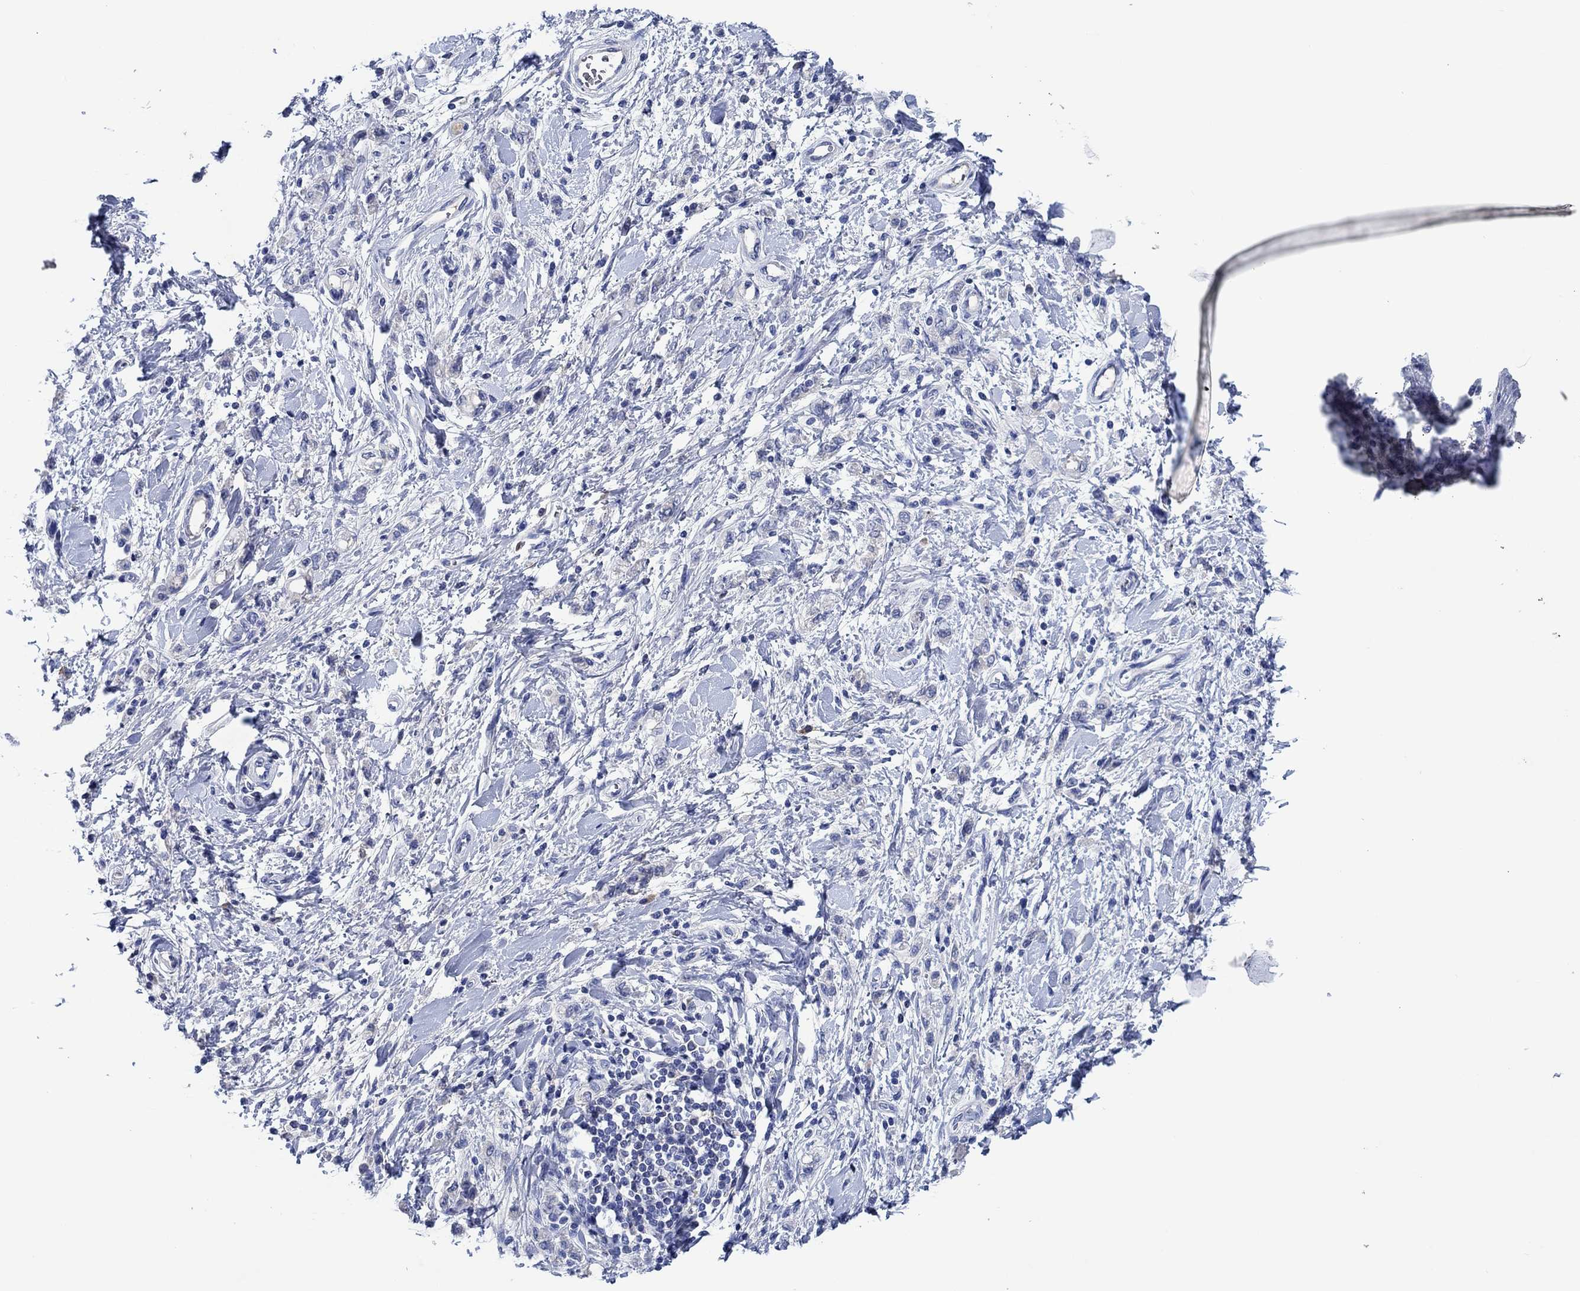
{"staining": {"intensity": "negative", "quantity": "none", "location": "none"}, "tissue": "stomach cancer", "cell_type": "Tumor cells", "image_type": "cancer", "snomed": [{"axis": "morphology", "description": "Adenocarcinoma, NOS"}, {"axis": "topography", "description": "Stomach"}], "caption": "High magnification brightfield microscopy of stomach cancer (adenocarcinoma) stained with DAB (brown) and counterstained with hematoxylin (blue): tumor cells show no significant expression. Nuclei are stained in blue.", "gene": "CPNE6", "patient": {"sex": "male", "age": 77}}